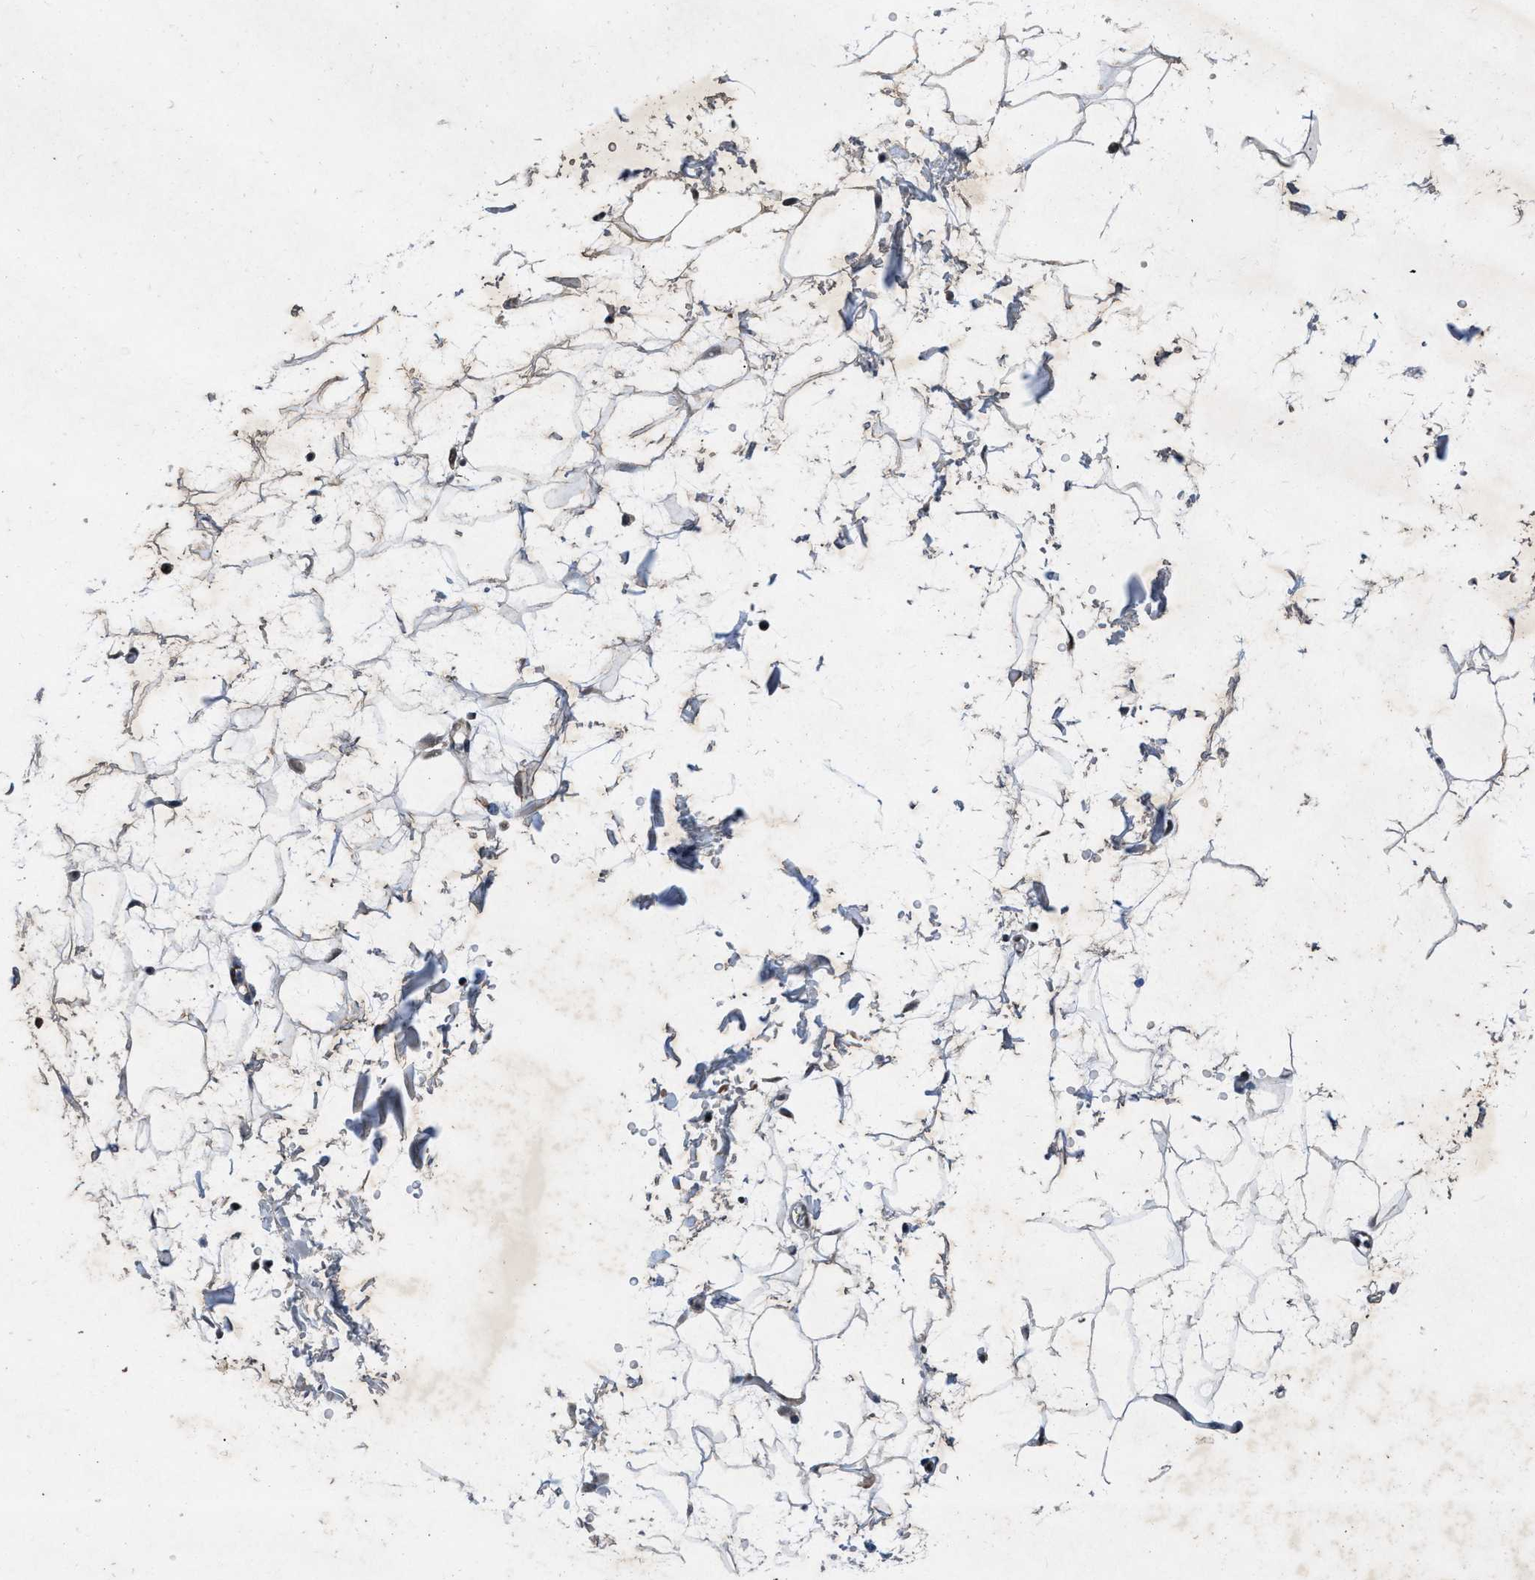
{"staining": {"intensity": "moderate", "quantity": "25%-75%", "location": "cytoplasmic/membranous,nuclear"}, "tissue": "adipose tissue", "cell_type": "Adipocytes", "image_type": "normal", "snomed": [{"axis": "morphology", "description": "Normal tissue, NOS"}, {"axis": "topography", "description": "Soft tissue"}], "caption": "Brown immunohistochemical staining in normal adipose tissue displays moderate cytoplasmic/membranous,nuclear staining in approximately 25%-75% of adipocytes. (DAB IHC with brightfield microscopy, high magnification).", "gene": "ZNHIT1", "patient": {"sex": "male", "age": 72}}